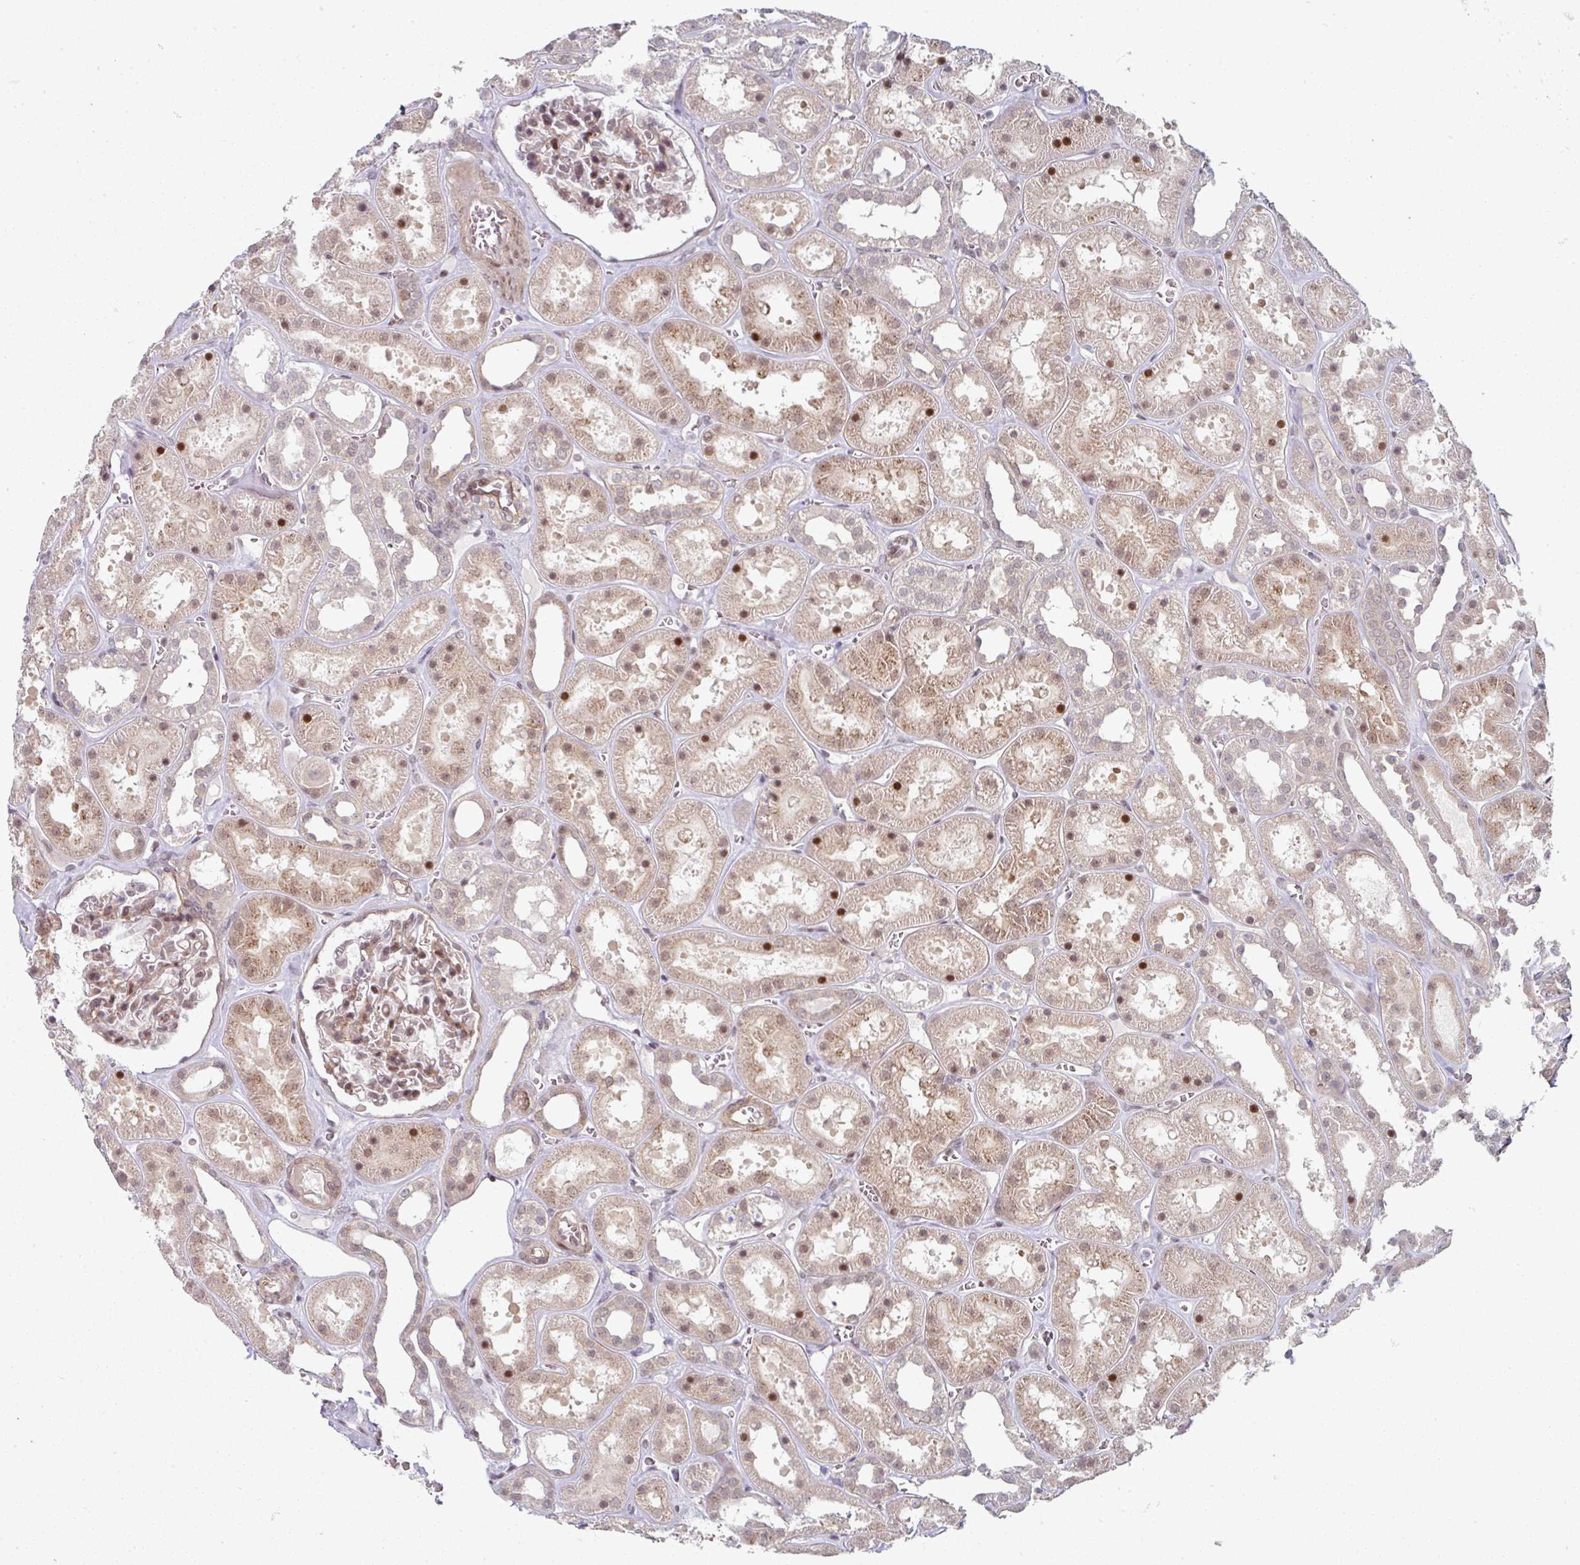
{"staining": {"intensity": "moderate", "quantity": ">75%", "location": "nuclear"}, "tissue": "kidney", "cell_type": "Cells in glomeruli", "image_type": "normal", "snomed": [{"axis": "morphology", "description": "Normal tissue, NOS"}, {"axis": "topography", "description": "Kidney"}], "caption": "Moderate nuclear expression is identified in about >75% of cells in glomeruli in unremarkable kidney.", "gene": "TMCC1", "patient": {"sex": "female", "age": 41}}